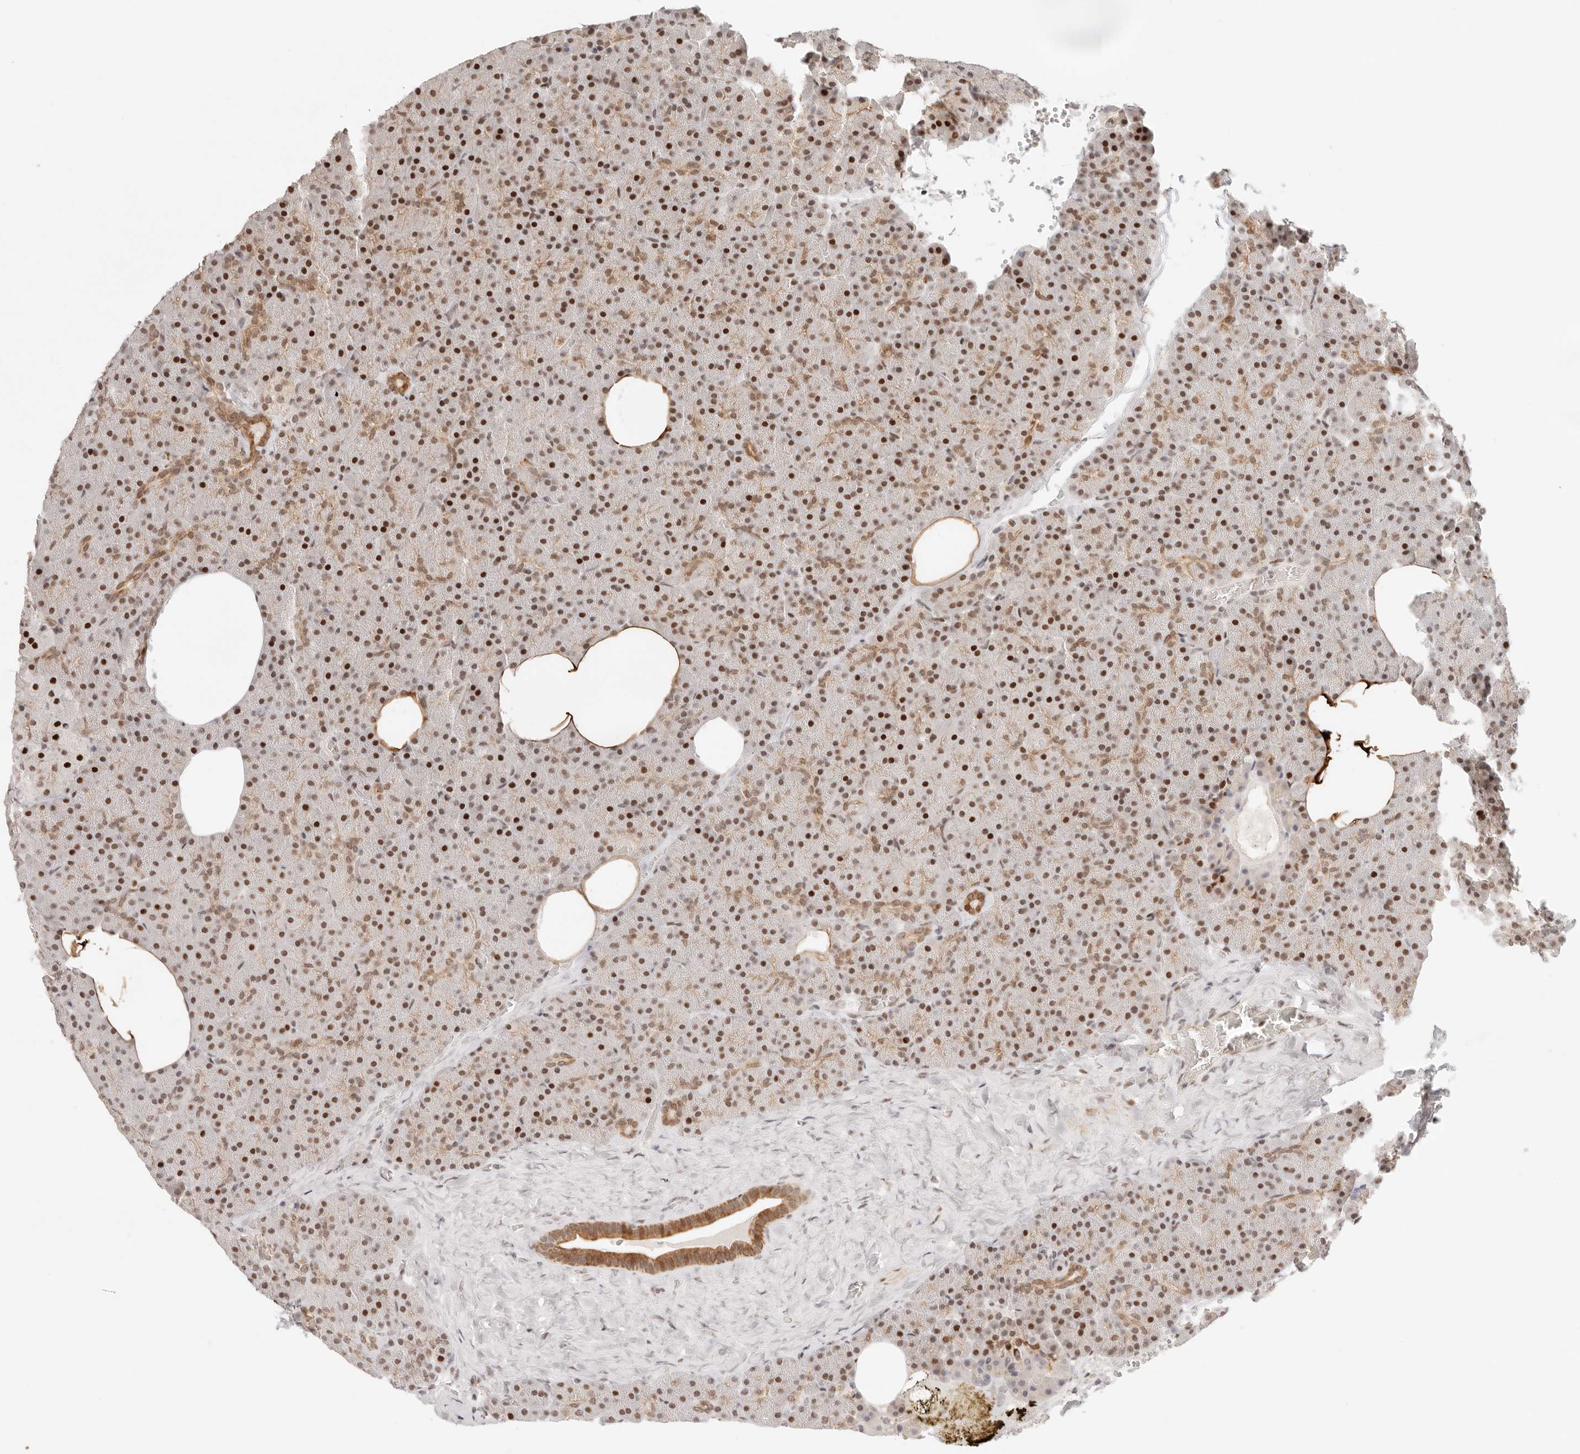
{"staining": {"intensity": "strong", "quantity": ">75%", "location": "cytoplasmic/membranous,nuclear"}, "tissue": "pancreas", "cell_type": "Exocrine glandular cells", "image_type": "normal", "snomed": [{"axis": "morphology", "description": "Normal tissue, NOS"}, {"axis": "morphology", "description": "Carcinoid, malignant, NOS"}, {"axis": "topography", "description": "Pancreas"}], "caption": "IHC of normal human pancreas shows high levels of strong cytoplasmic/membranous,nuclear staining in approximately >75% of exocrine glandular cells.", "gene": "HOXC5", "patient": {"sex": "female", "age": 35}}